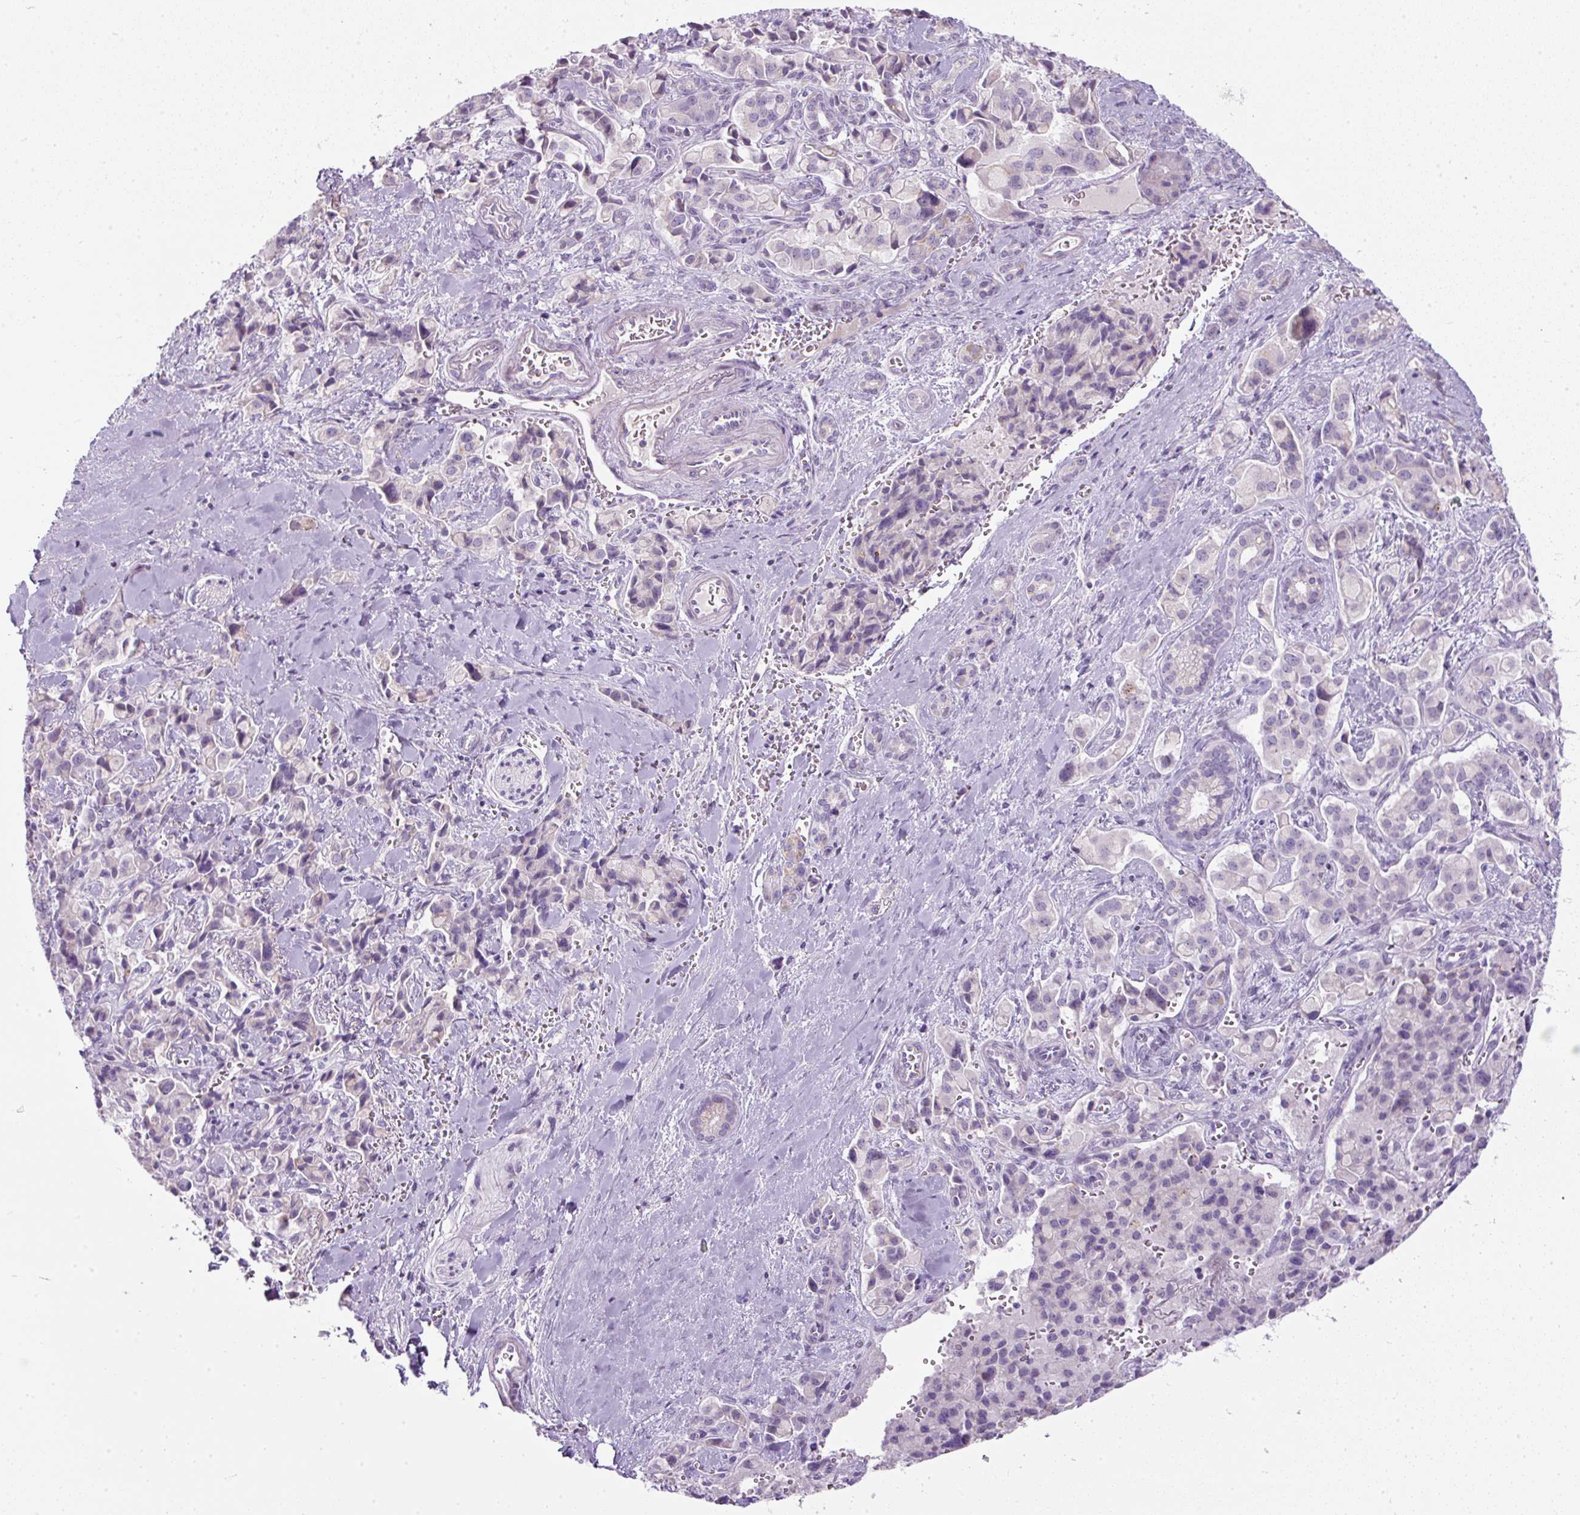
{"staining": {"intensity": "negative", "quantity": "none", "location": "none"}, "tissue": "pancreatic cancer", "cell_type": "Tumor cells", "image_type": "cancer", "snomed": [{"axis": "morphology", "description": "Adenocarcinoma, NOS"}, {"axis": "topography", "description": "Pancreas"}], "caption": "Pancreatic adenocarcinoma was stained to show a protein in brown. There is no significant positivity in tumor cells.", "gene": "FGFBP3", "patient": {"sex": "male", "age": 65}}